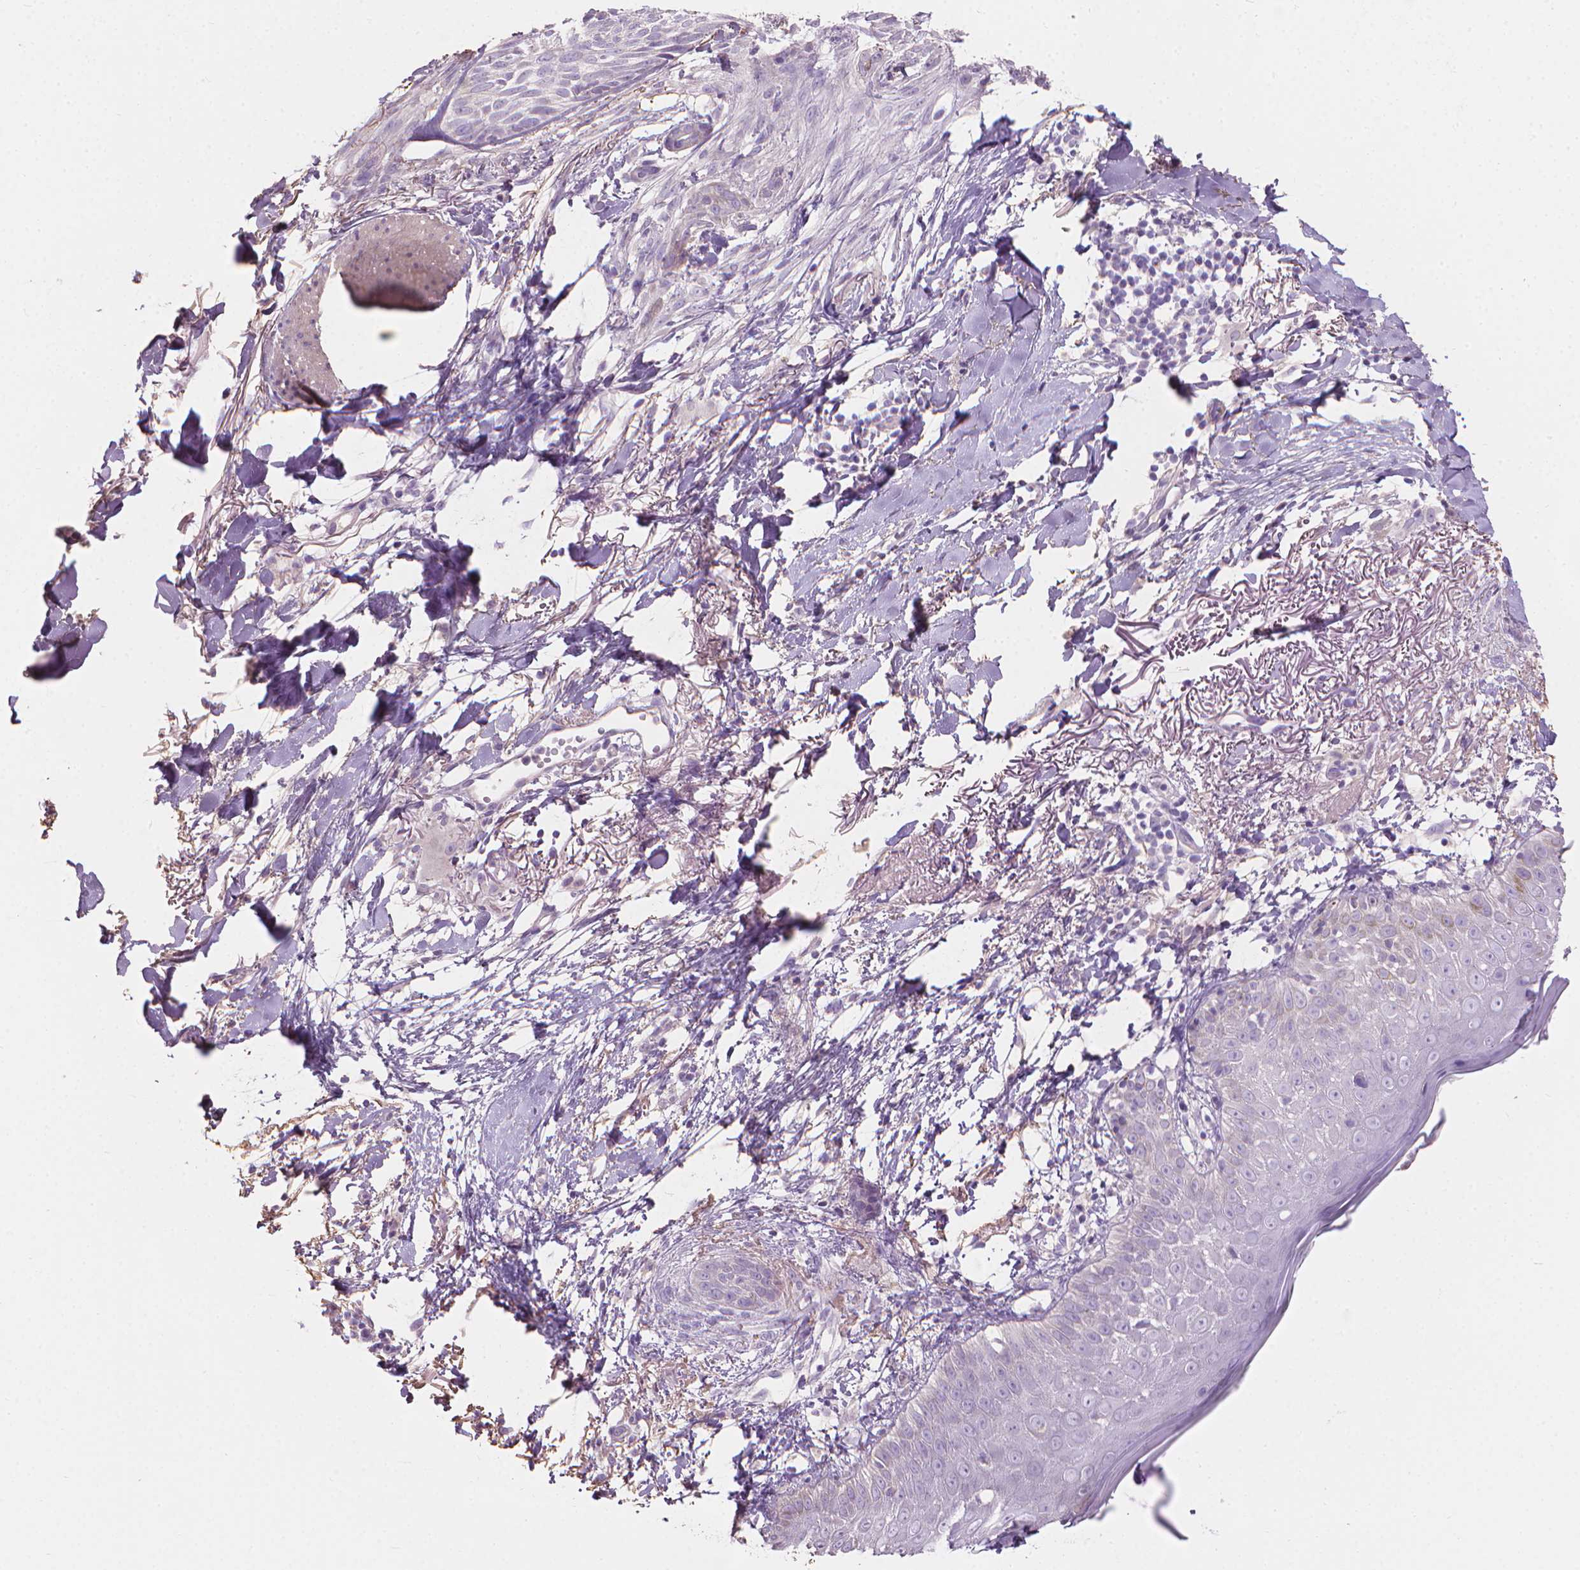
{"staining": {"intensity": "negative", "quantity": "none", "location": "none"}, "tissue": "skin cancer", "cell_type": "Tumor cells", "image_type": "cancer", "snomed": [{"axis": "morphology", "description": "Normal tissue, NOS"}, {"axis": "morphology", "description": "Basal cell carcinoma"}, {"axis": "topography", "description": "Skin"}], "caption": "IHC histopathology image of neoplastic tissue: human skin basal cell carcinoma stained with DAB exhibits no significant protein staining in tumor cells.", "gene": "CABCOCO1", "patient": {"sex": "male", "age": 84}}